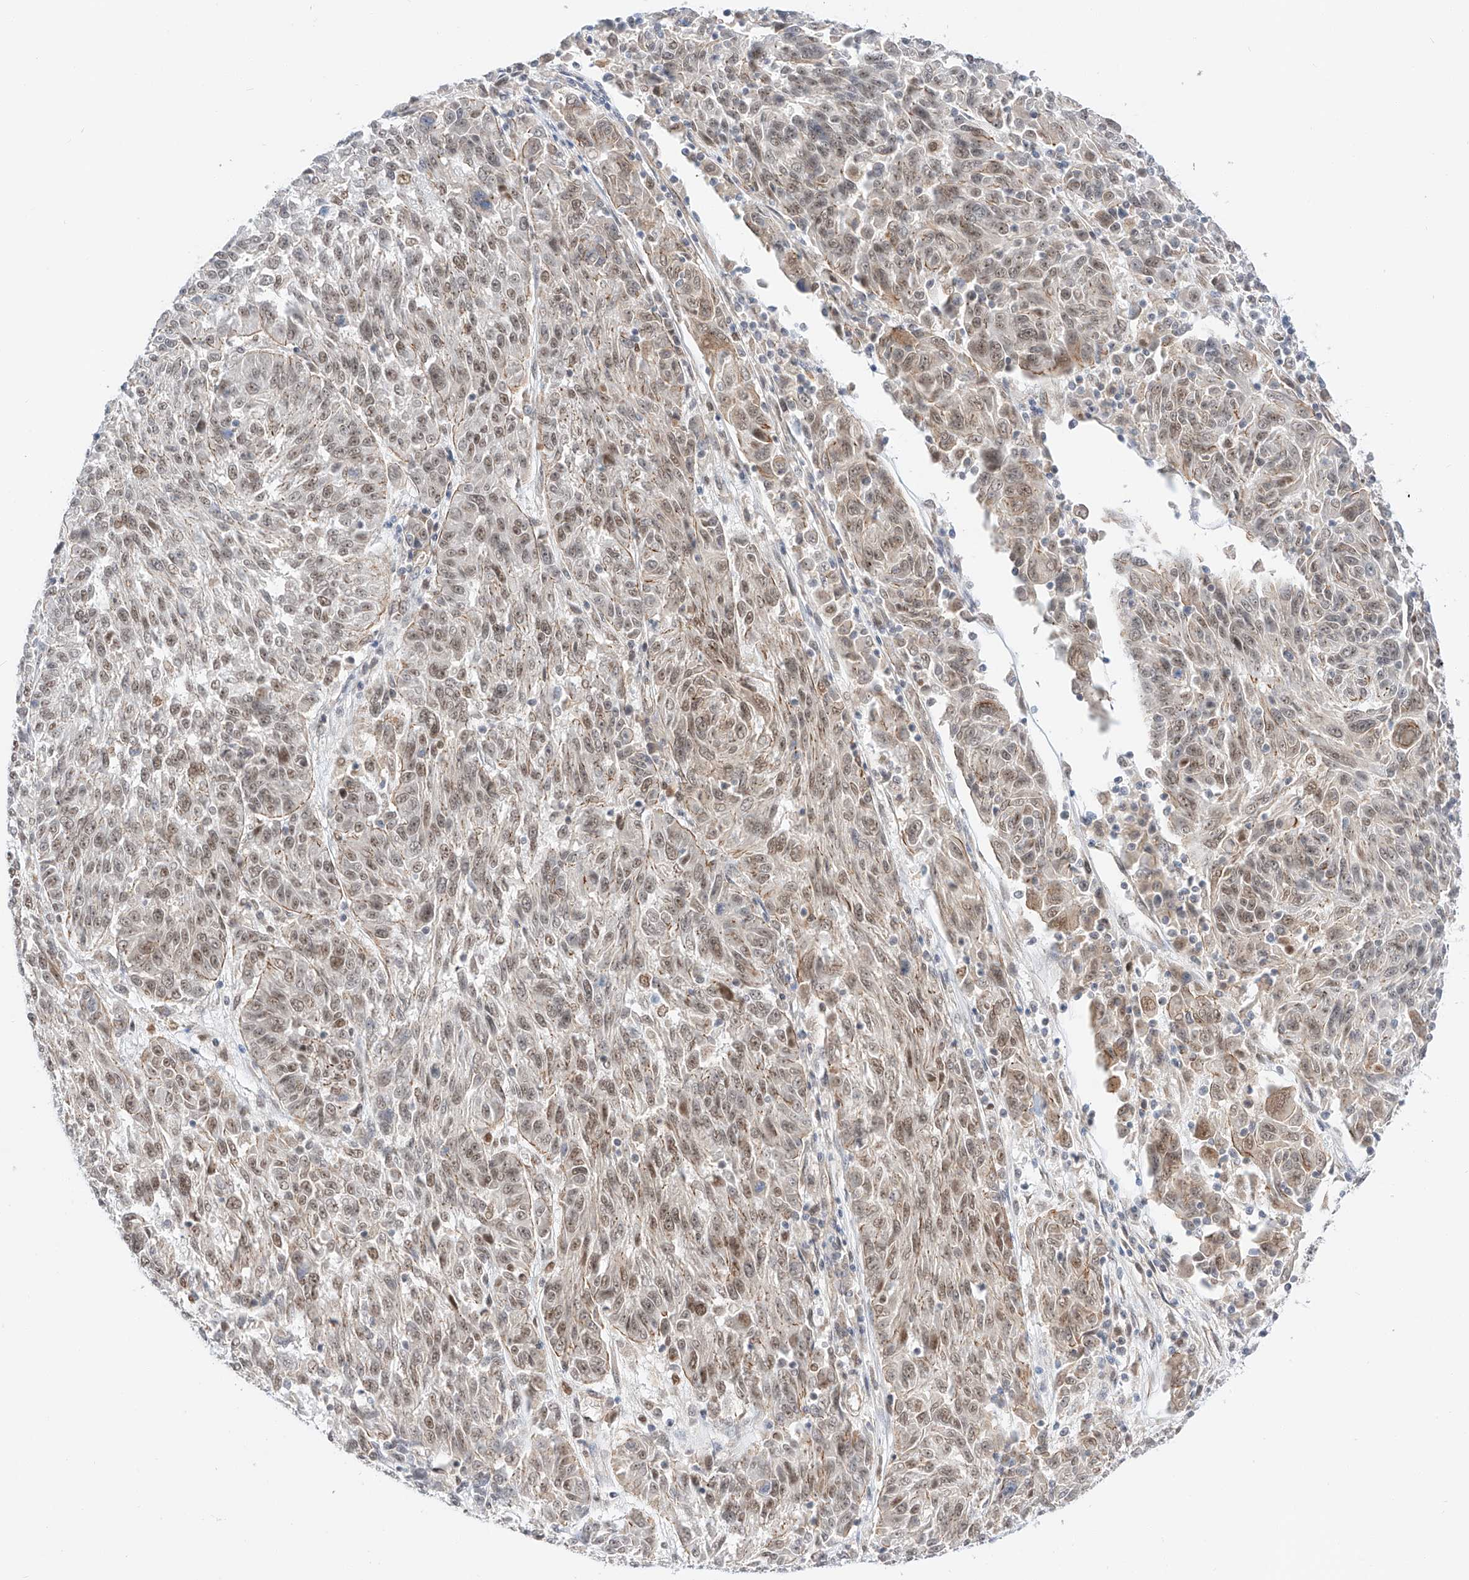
{"staining": {"intensity": "moderate", "quantity": "25%-75%", "location": "nuclear"}, "tissue": "melanoma", "cell_type": "Tumor cells", "image_type": "cancer", "snomed": [{"axis": "morphology", "description": "Malignant melanoma, NOS"}, {"axis": "topography", "description": "Skin"}], "caption": "Moderate nuclear positivity is present in approximately 25%-75% of tumor cells in malignant melanoma.", "gene": "POGK", "patient": {"sex": "male", "age": 53}}